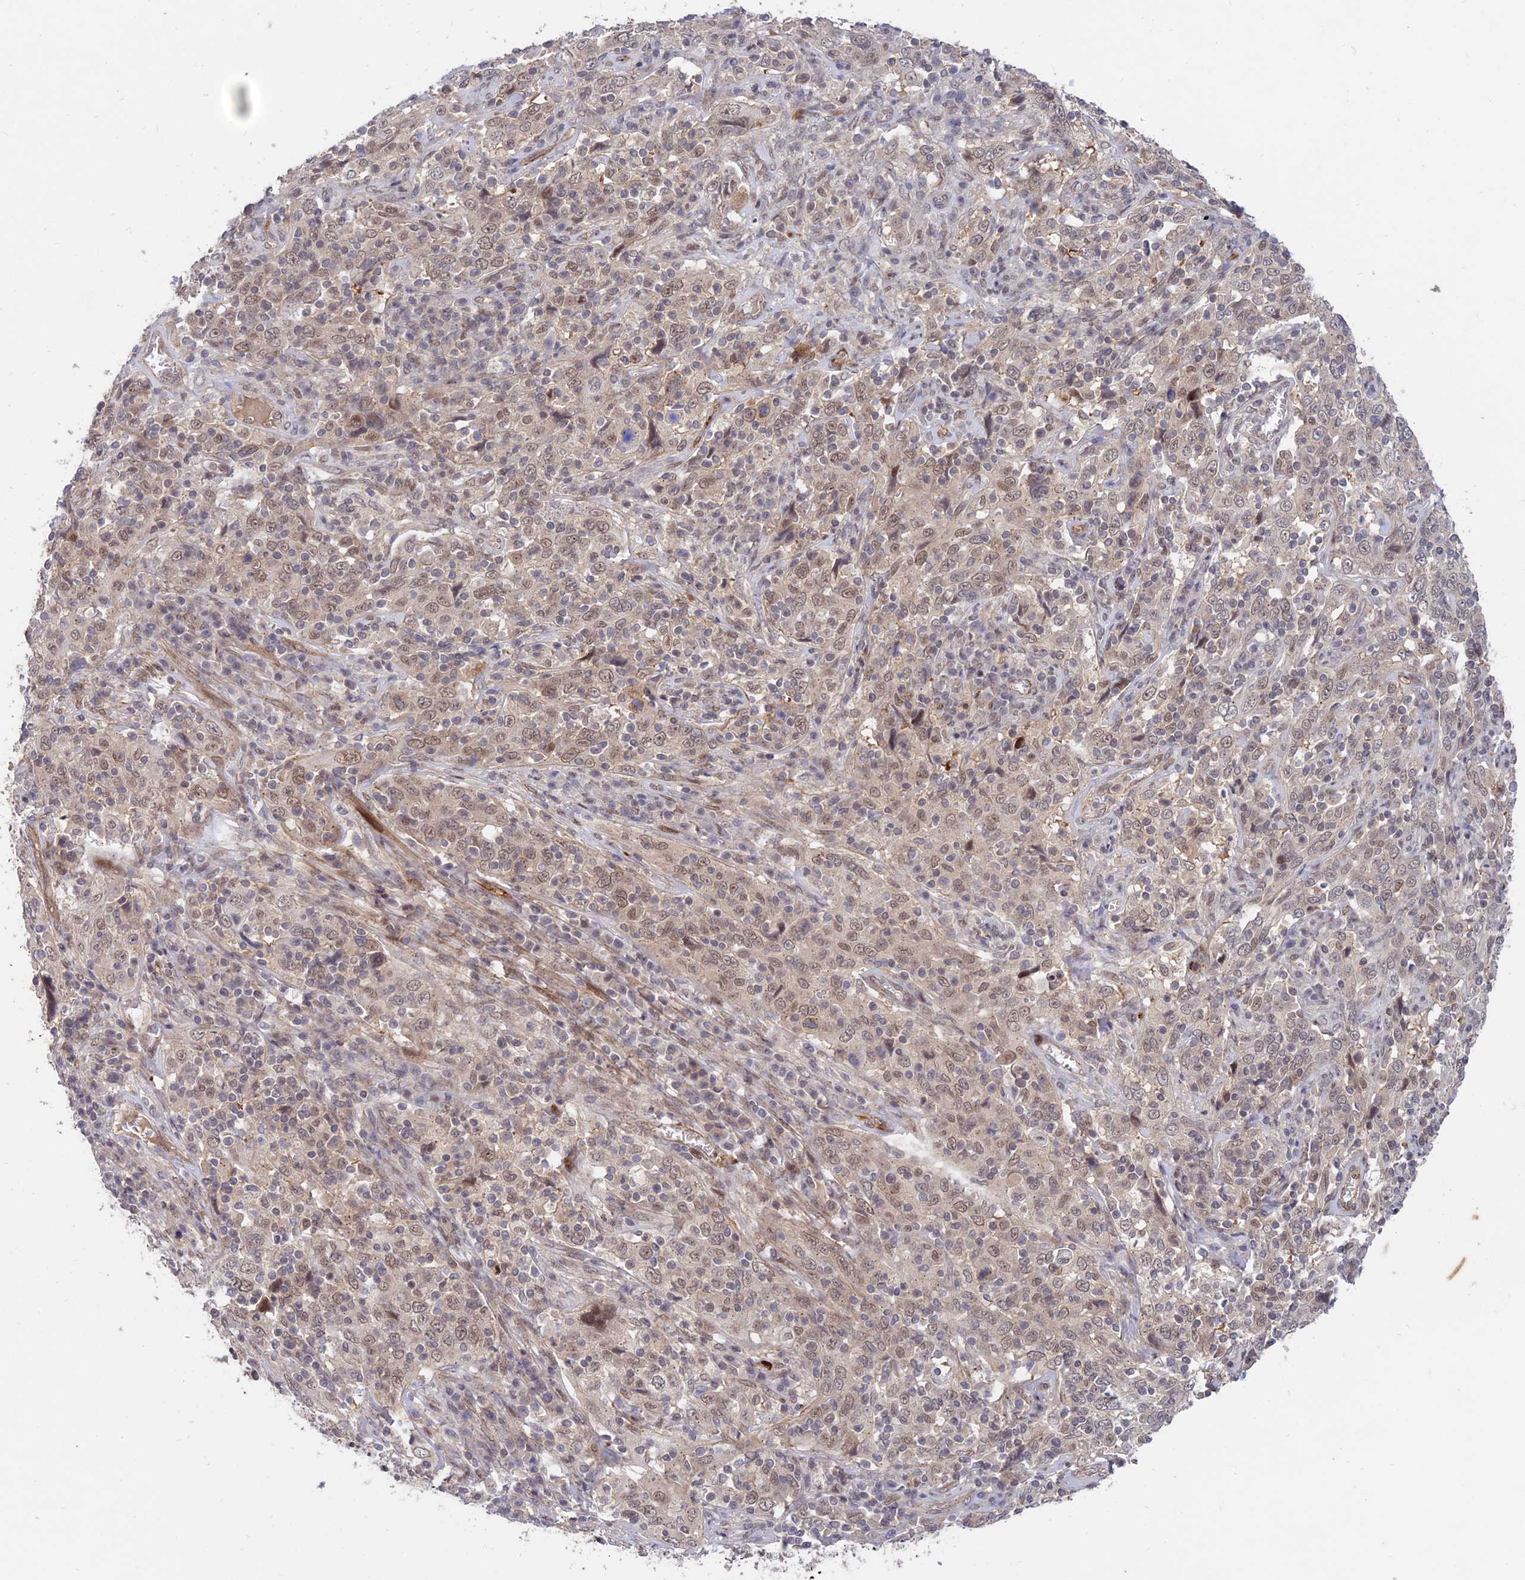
{"staining": {"intensity": "weak", "quantity": ">75%", "location": "nuclear"}, "tissue": "cervical cancer", "cell_type": "Tumor cells", "image_type": "cancer", "snomed": [{"axis": "morphology", "description": "Squamous cell carcinoma, NOS"}, {"axis": "topography", "description": "Cervix"}], "caption": "Human cervical squamous cell carcinoma stained with a brown dye exhibits weak nuclear positive positivity in approximately >75% of tumor cells.", "gene": "ZNF85", "patient": {"sex": "female", "age": 46}}